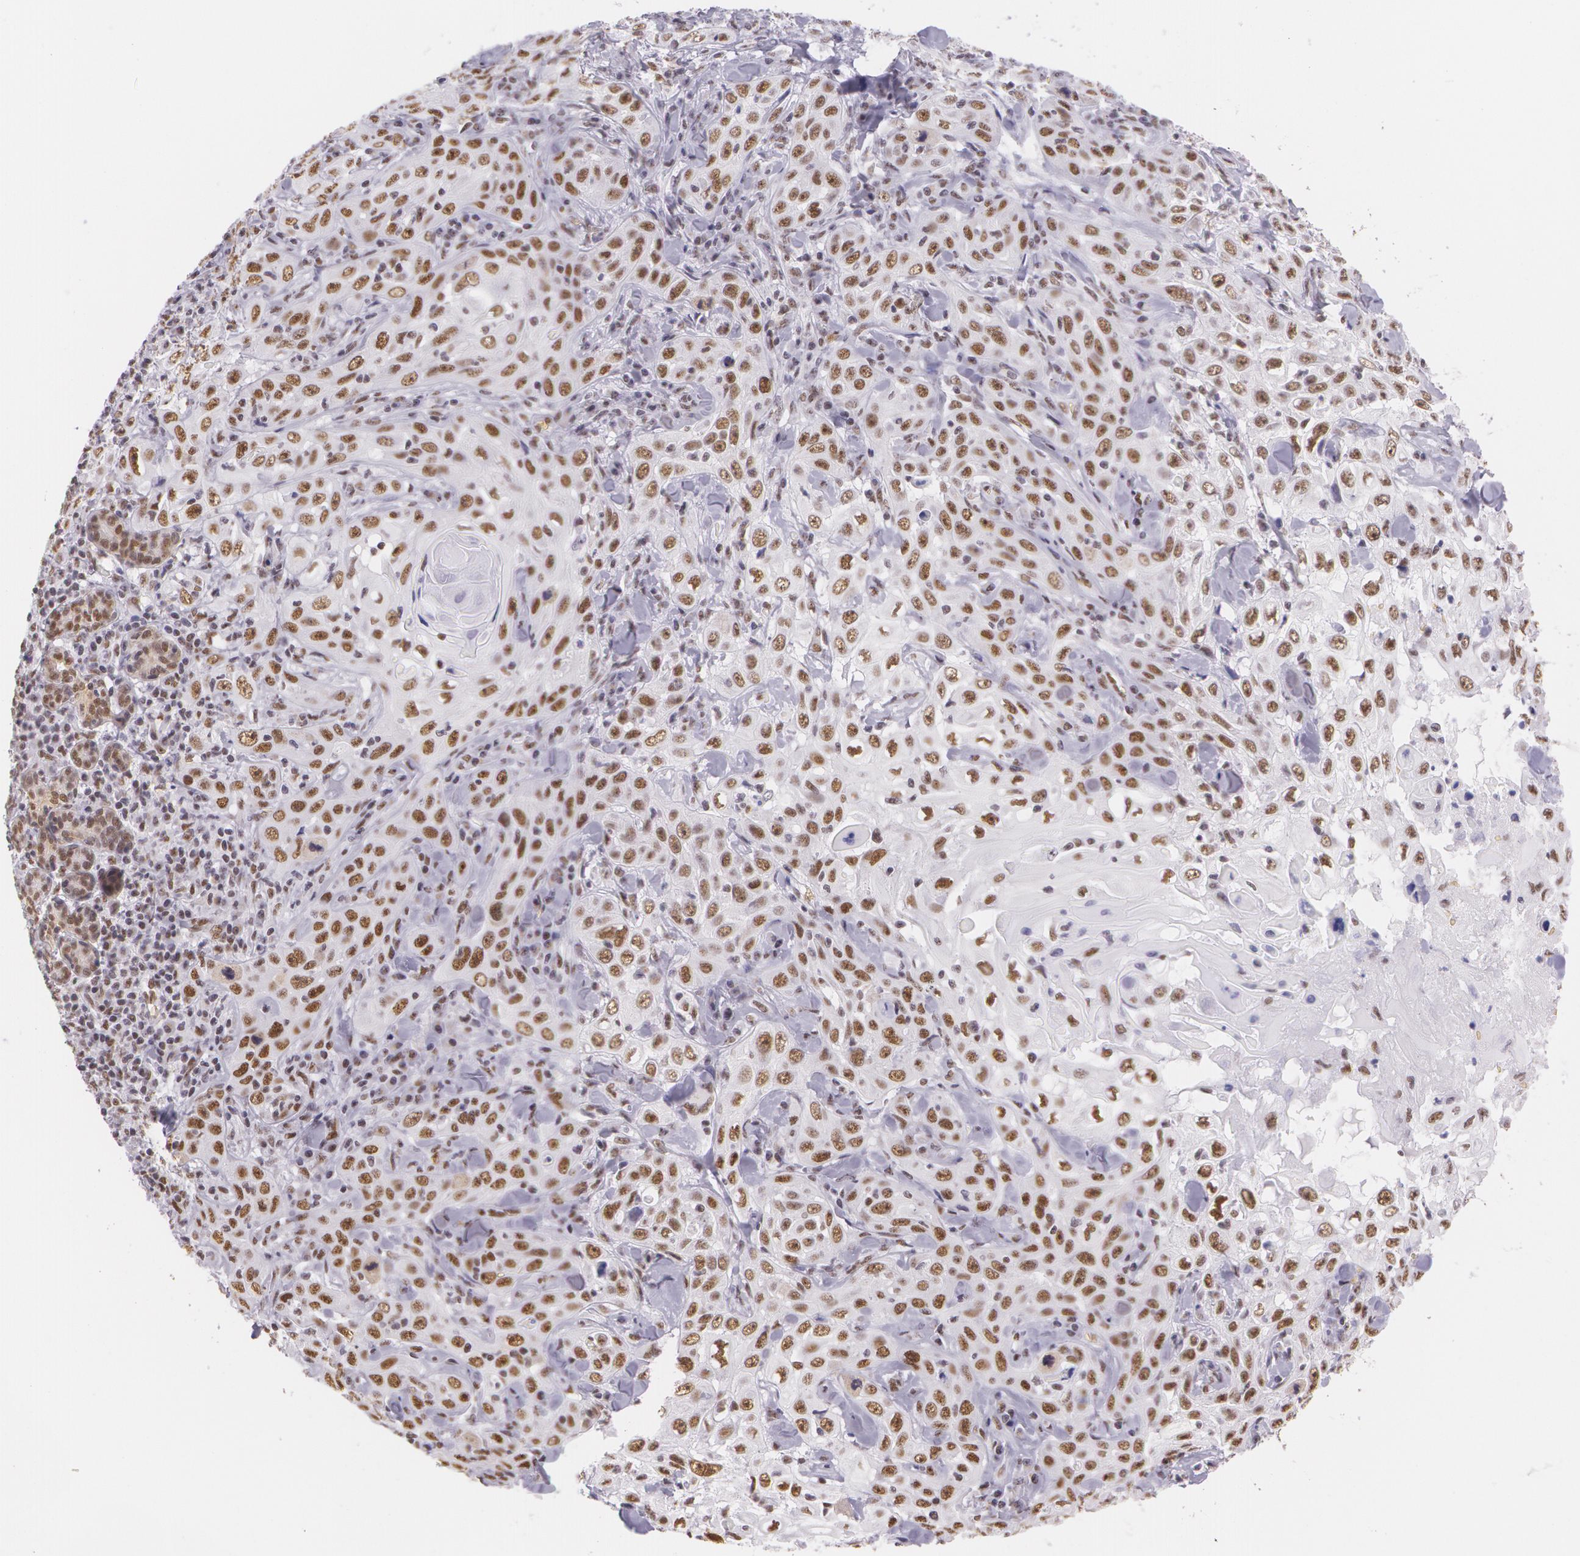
{"staining": {"intensity": "strong", "quantity": ">75%", "location": "nuclear"}, "tissue": "skin cancer", "cell_type": "Tumor cells", "image_type": "cancer", "snomed": [{"axis": "morphology", "description": "Squamous cell carcinoma, NOS"}, {"axis": "topography", "description": "Skin"}], "caption": "The image demonstrates staining of skin squamous cell carcinoma, revealing strong nuclear protein positivity (brown color) within tumor cells.", "gene": "NBN", "patient": {"sex": "male", "age": 84}}